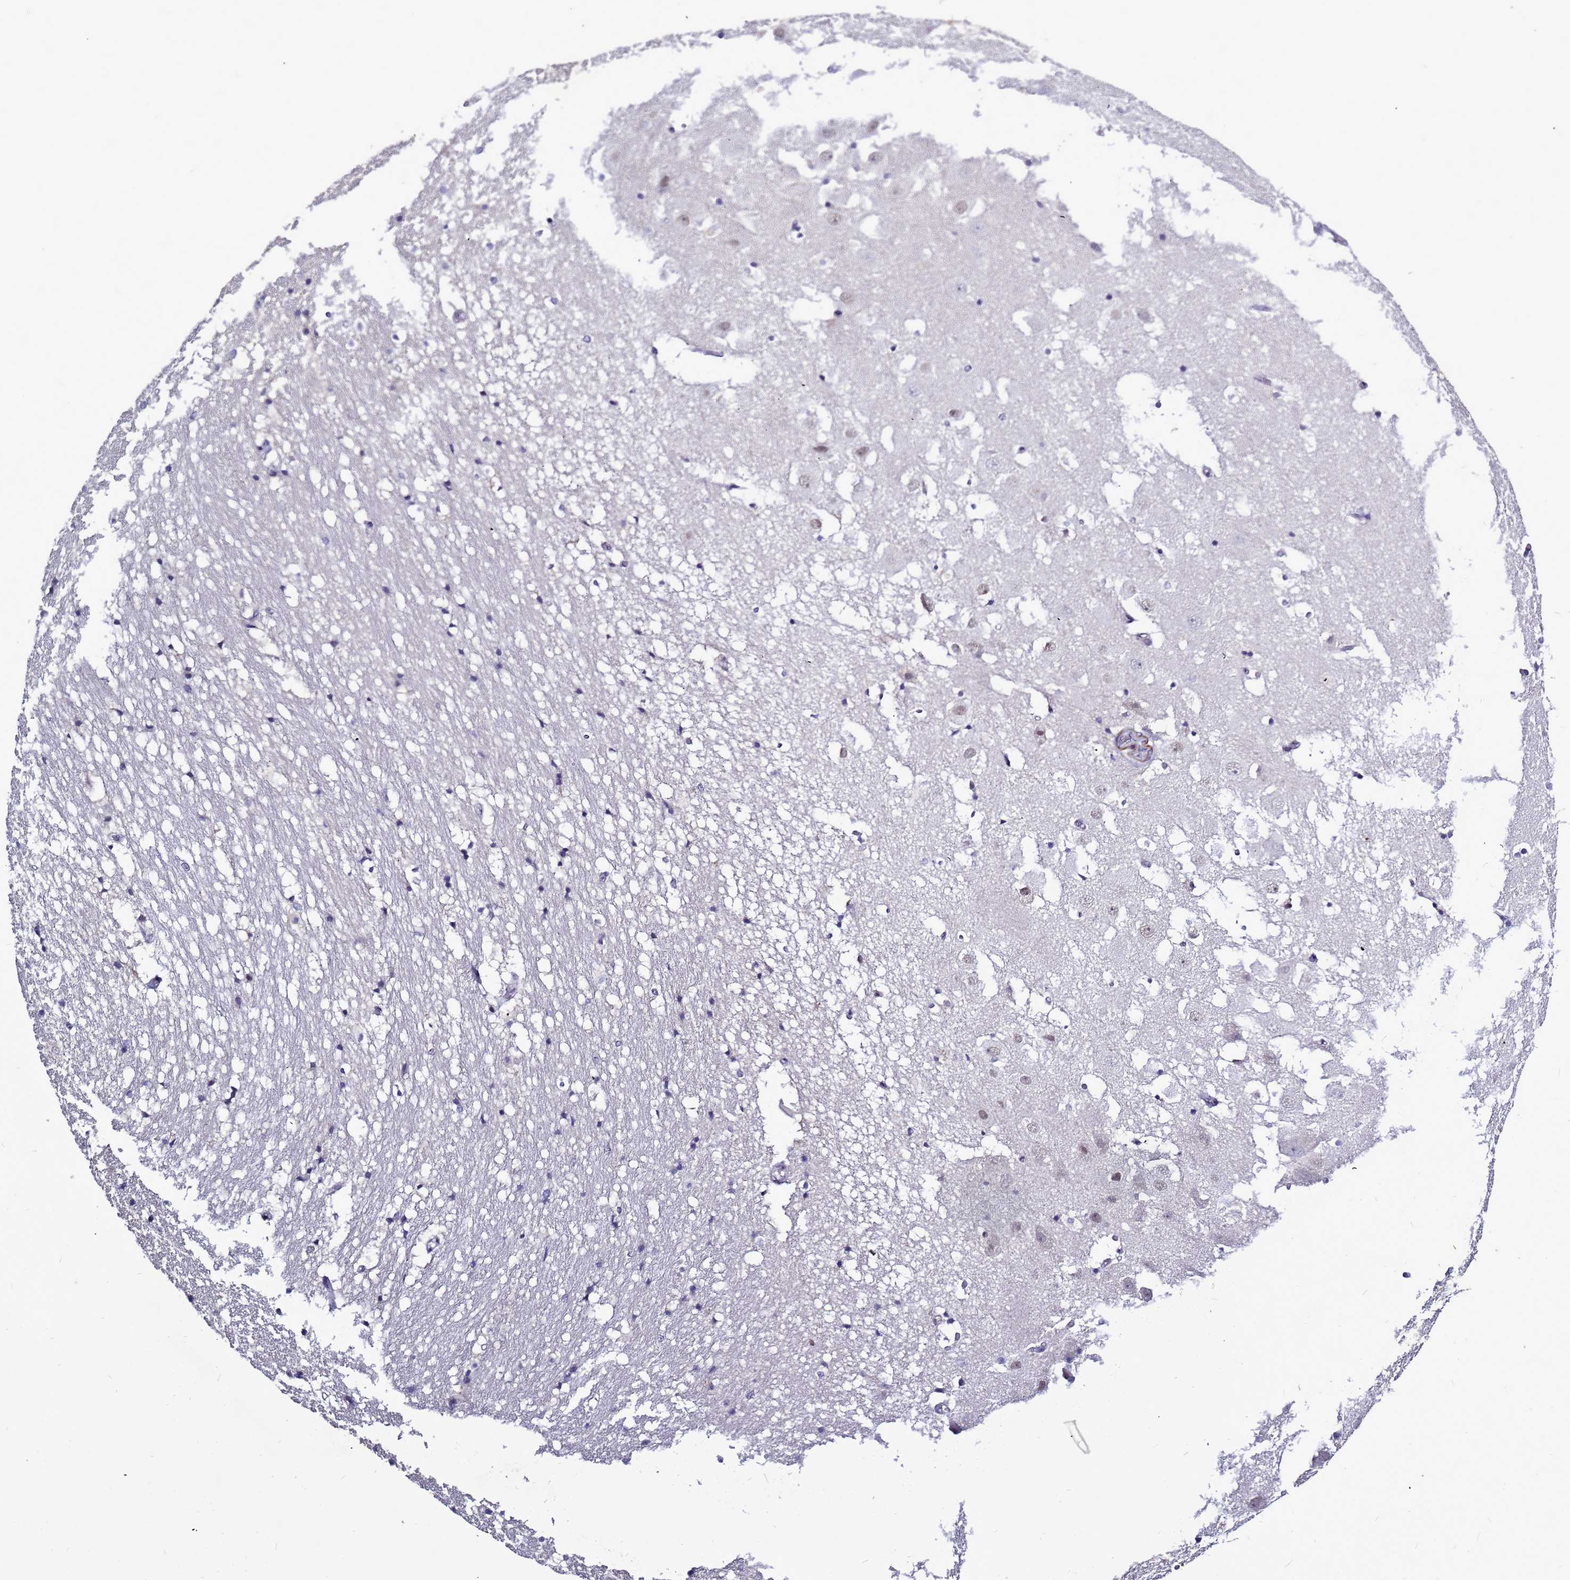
{"staining": {"intensity": "negative", "quantity": "none", "location": "none"}, "tissue": "hippocampus", "cell_type": "Glial cells", "image_type": "normal", "snomed": [{"axis": "morphology", "description": "Normal tissue, NOS"}, {"axis": "topography", "description": "Hippocampus"}], "caption": "Unremarkable hippocampus was stained to show a protein in brown. There is no significant staining in glial cells.", "gene": "CXorf65", "patient": {"sex": "female", "age": 52}}